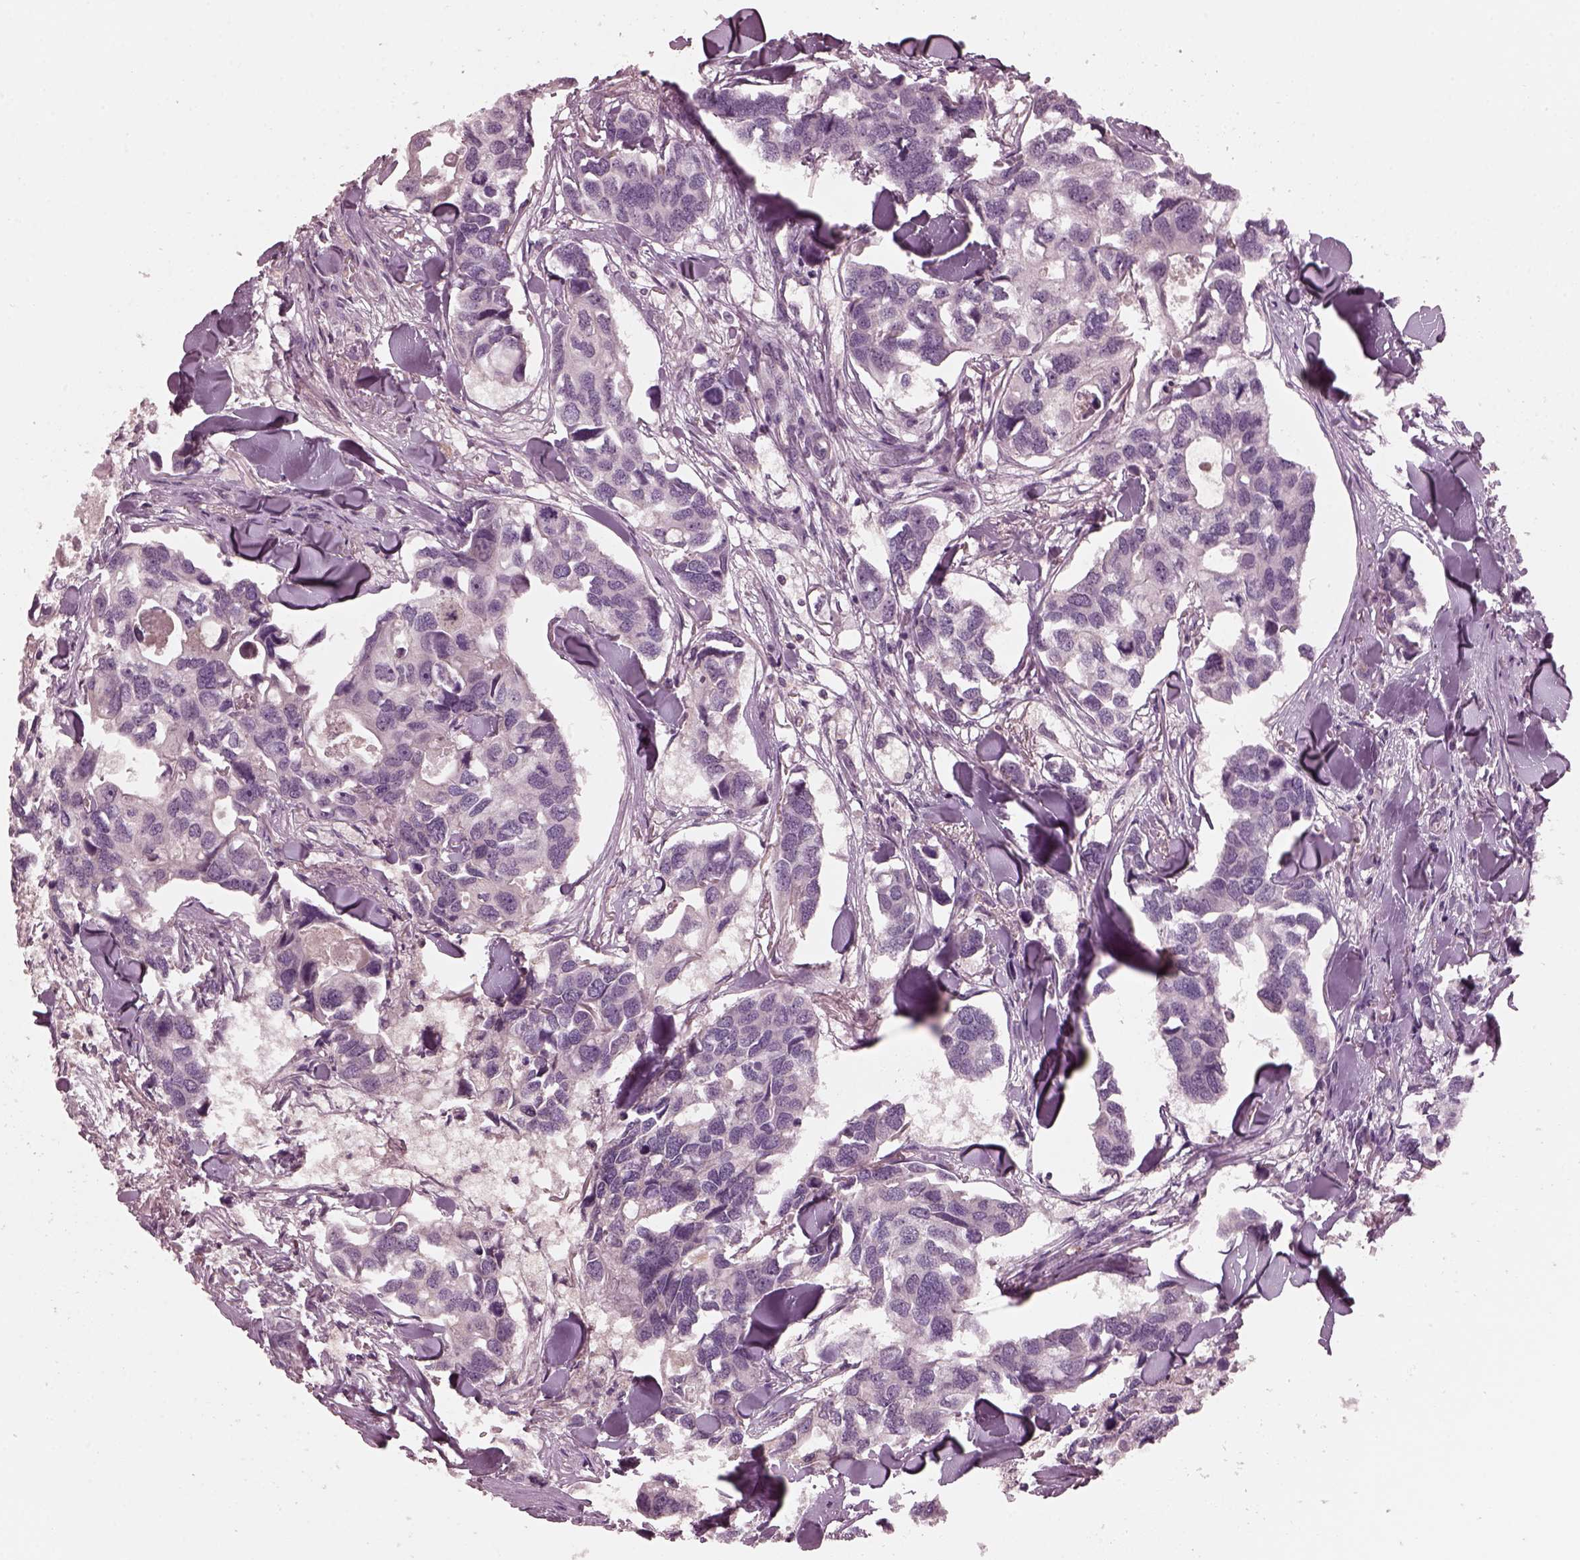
{"staining": {"intensity": "negative", "quantity": "none", "location": "none"}, "tissue": "breast cancer", "cell_type": "Tumor cells", "image_type": "cancer", "snomed": [{"axis": "morphology", "description": "Duct carcinoma"}, {"axis": "topography", "description": "Breast"}], "caption": "IHC photomicrograph of infiltrating ductal carcinoma (breast) stained for a protein (brown), which exhibits no expression in tumor cells.", "gene": "PORCN", "patient": {"sex": "female", "age": 83}}